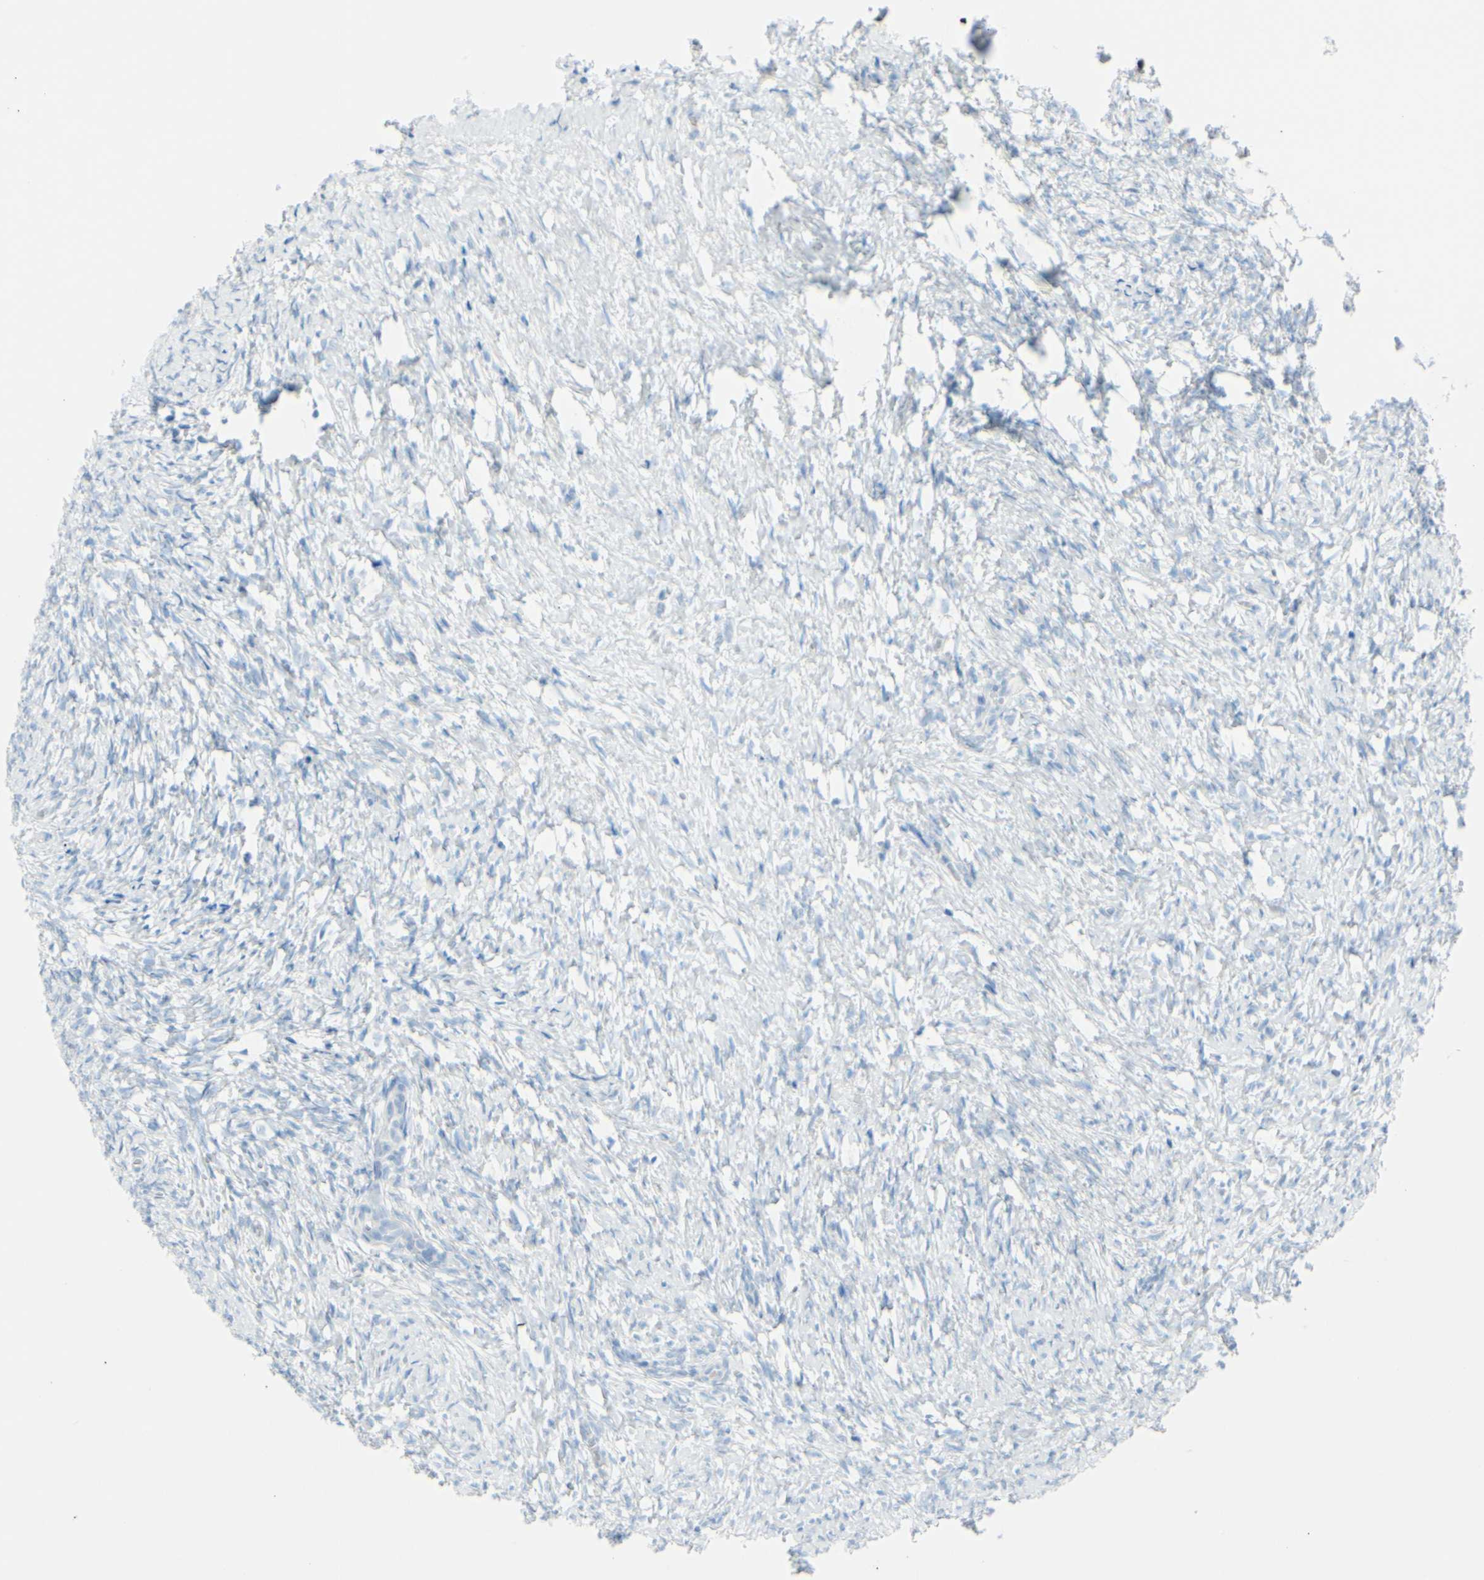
{"staining": {"intensity": "negative", "quantity": "none", "location": "none"}, "tissue": "ovary", "cell_type": "Ovarian stroma cells", "image_type": "normal", "snomed": [{"axis": "morphology", "description": "Normal tissue, NOS"}, {"axis": "topography", "description": "Ovary"}], "caption": "Immunohistochemical staining of normal ovary displays no significant expression in ovarian stroma cells.", "gene": "TFPI2", "patient": {"sex": "female", "age": 35}}